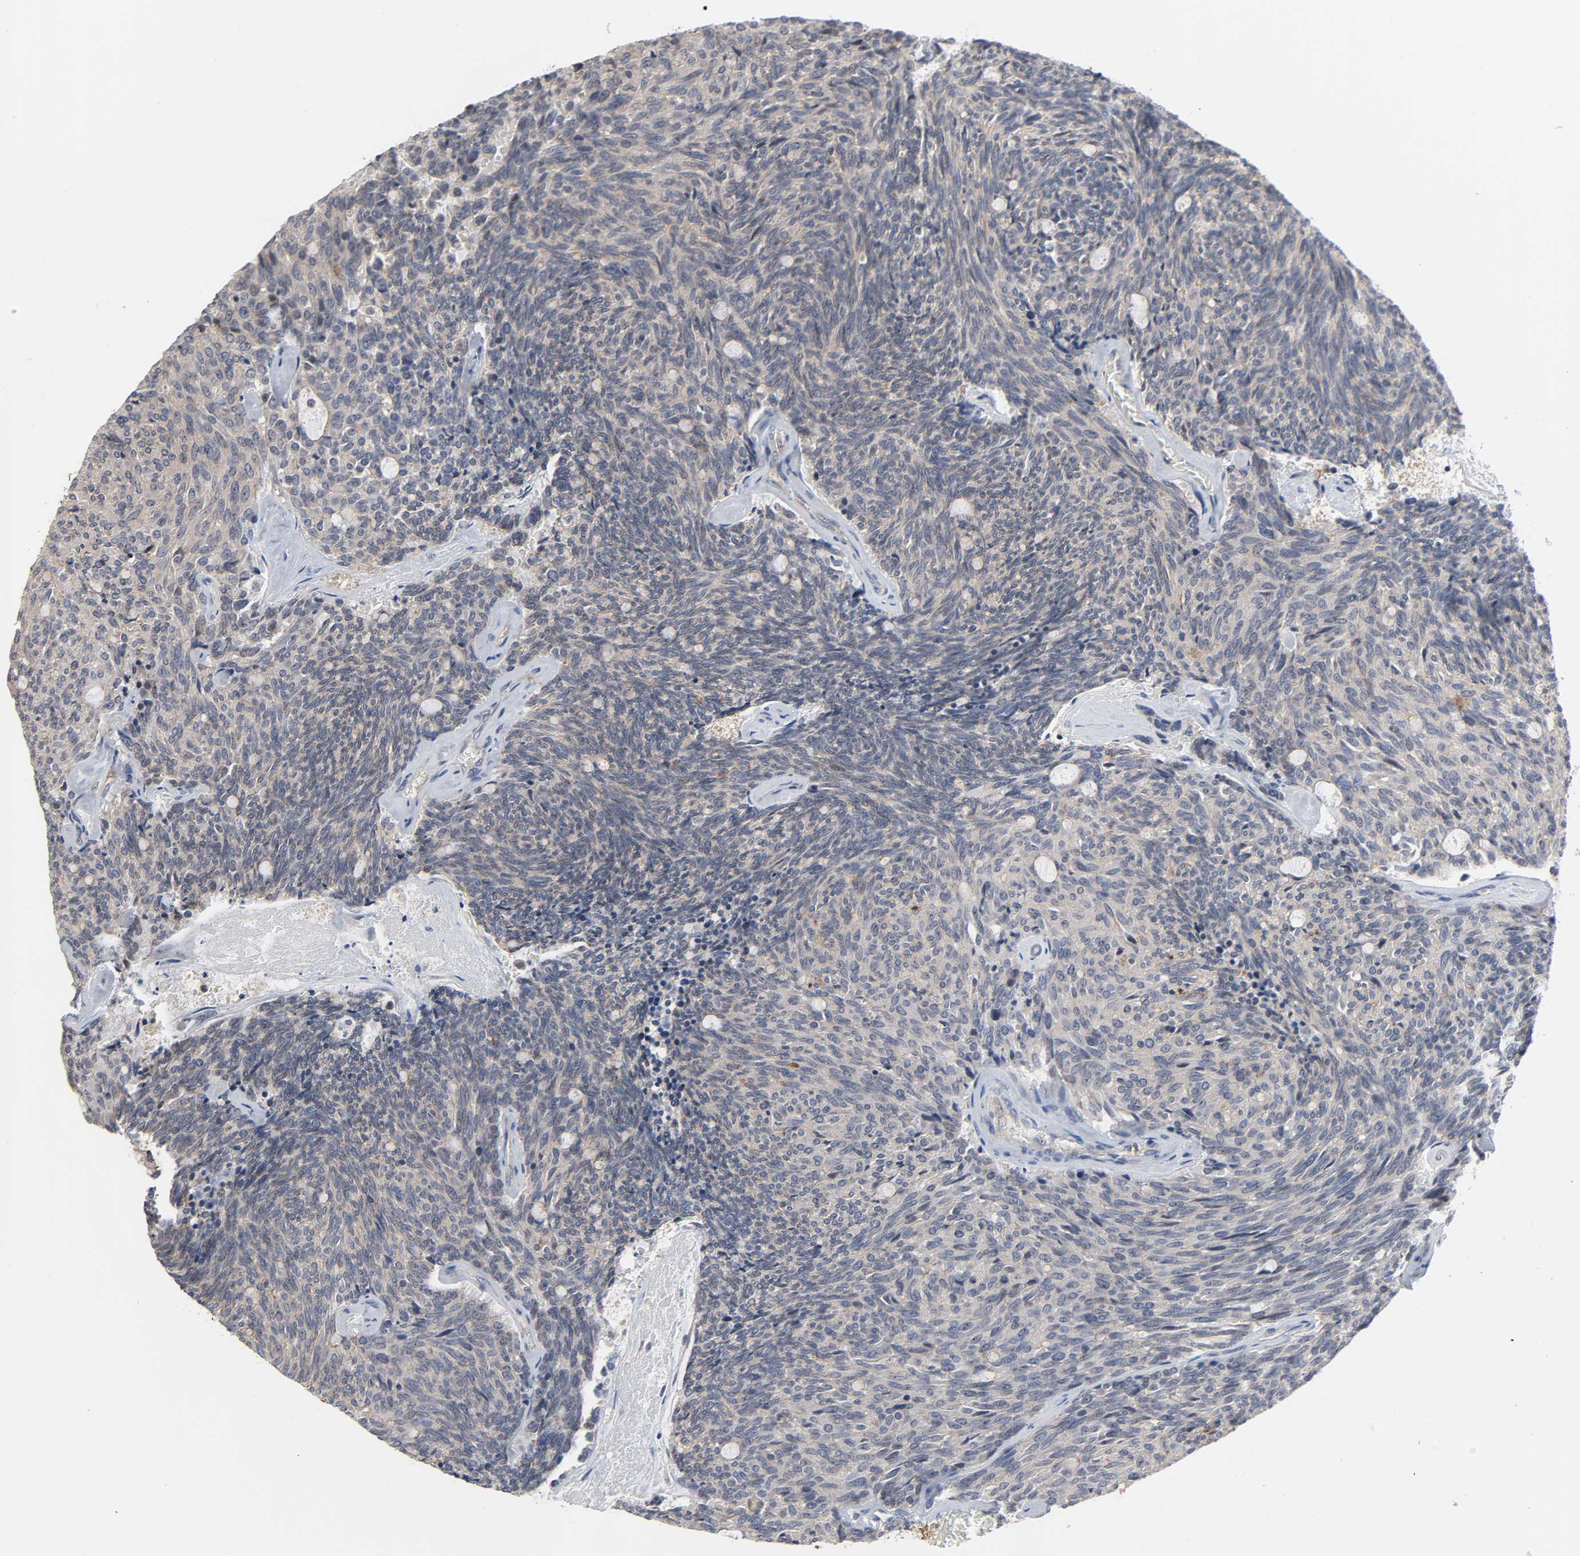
{"staining": {"intensity": "weak", "quantity": "25%-75%", "location": "cytoplasmic/membranous"}, "tissue": "carcinoid", "cell_type": "Tumor cells", "image_type": "cancer", "snomed": [{"axis": "morphology", "description": "Carcinoid, malignant, NOS"}, {"axis": "topography", "description": "Pancreas"}], "caption": "A low amount of weak cytoplasmic/membranous staining is appreciated in approximately 25%-75% of tumor cells in carcinoid (malignant) tissue.", "gene": "DDX10", "patient": {"sex": "female", "age": 54}}